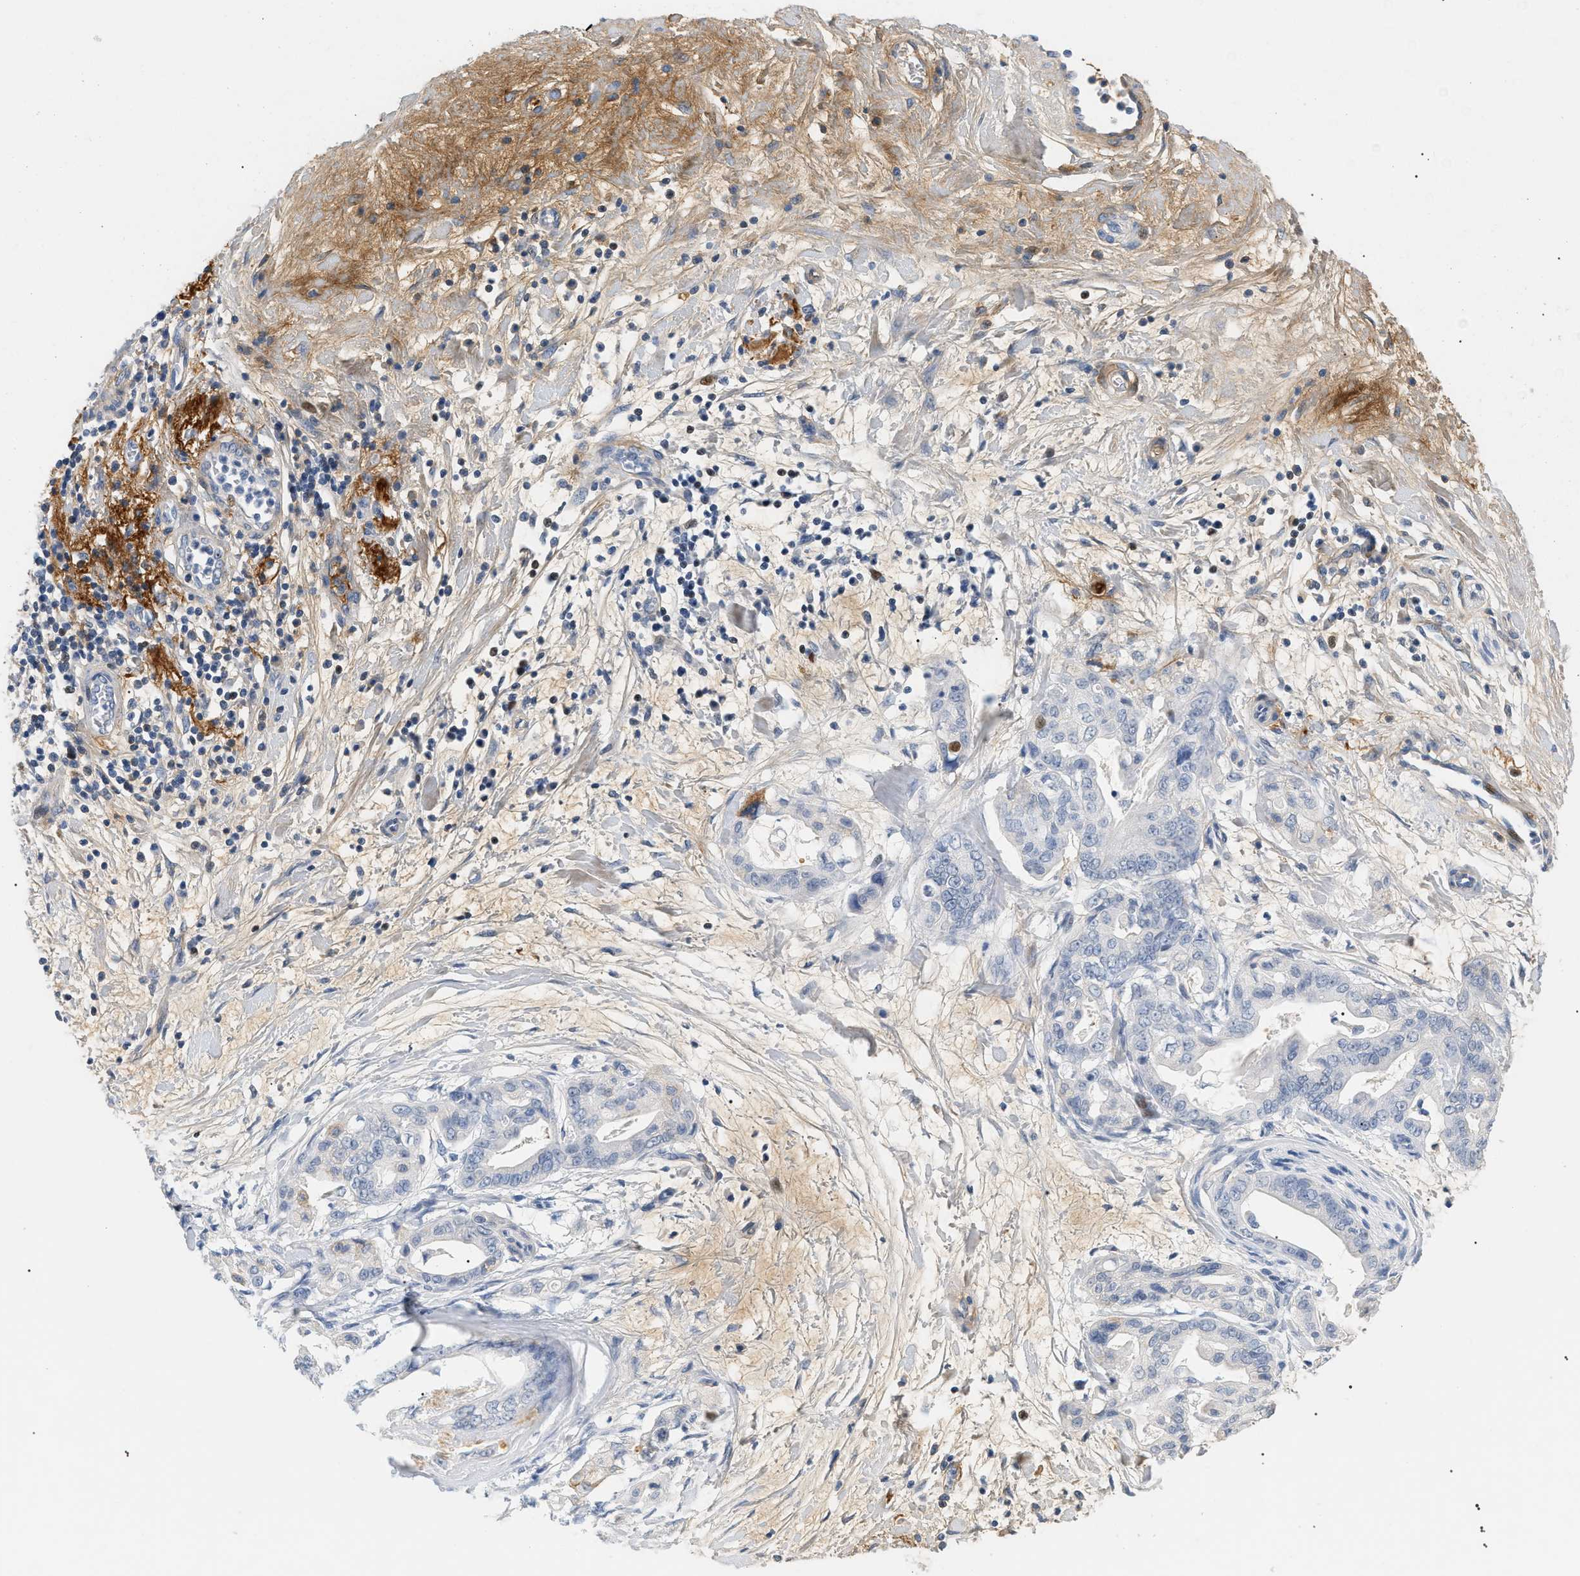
{"staining": {"intensity": "negative", "quantity": "none", "location": "none"}, "tissue": "pancreatic cancer", "cell_type": "Tumor cells", "image_type": "cancer", "snomed": [{"axis": "morphology", "description": "Adenocarcinoma, NOS"}, {"axis": "topography", "description": "Pancreas"}], "caption": "Adenocarcinoma (pancreatic) was stained to show a protein in brown. There is no significant staining in tumor cells.", "gene": "CFH", "patient": {"sex": "female", "age": 75}}